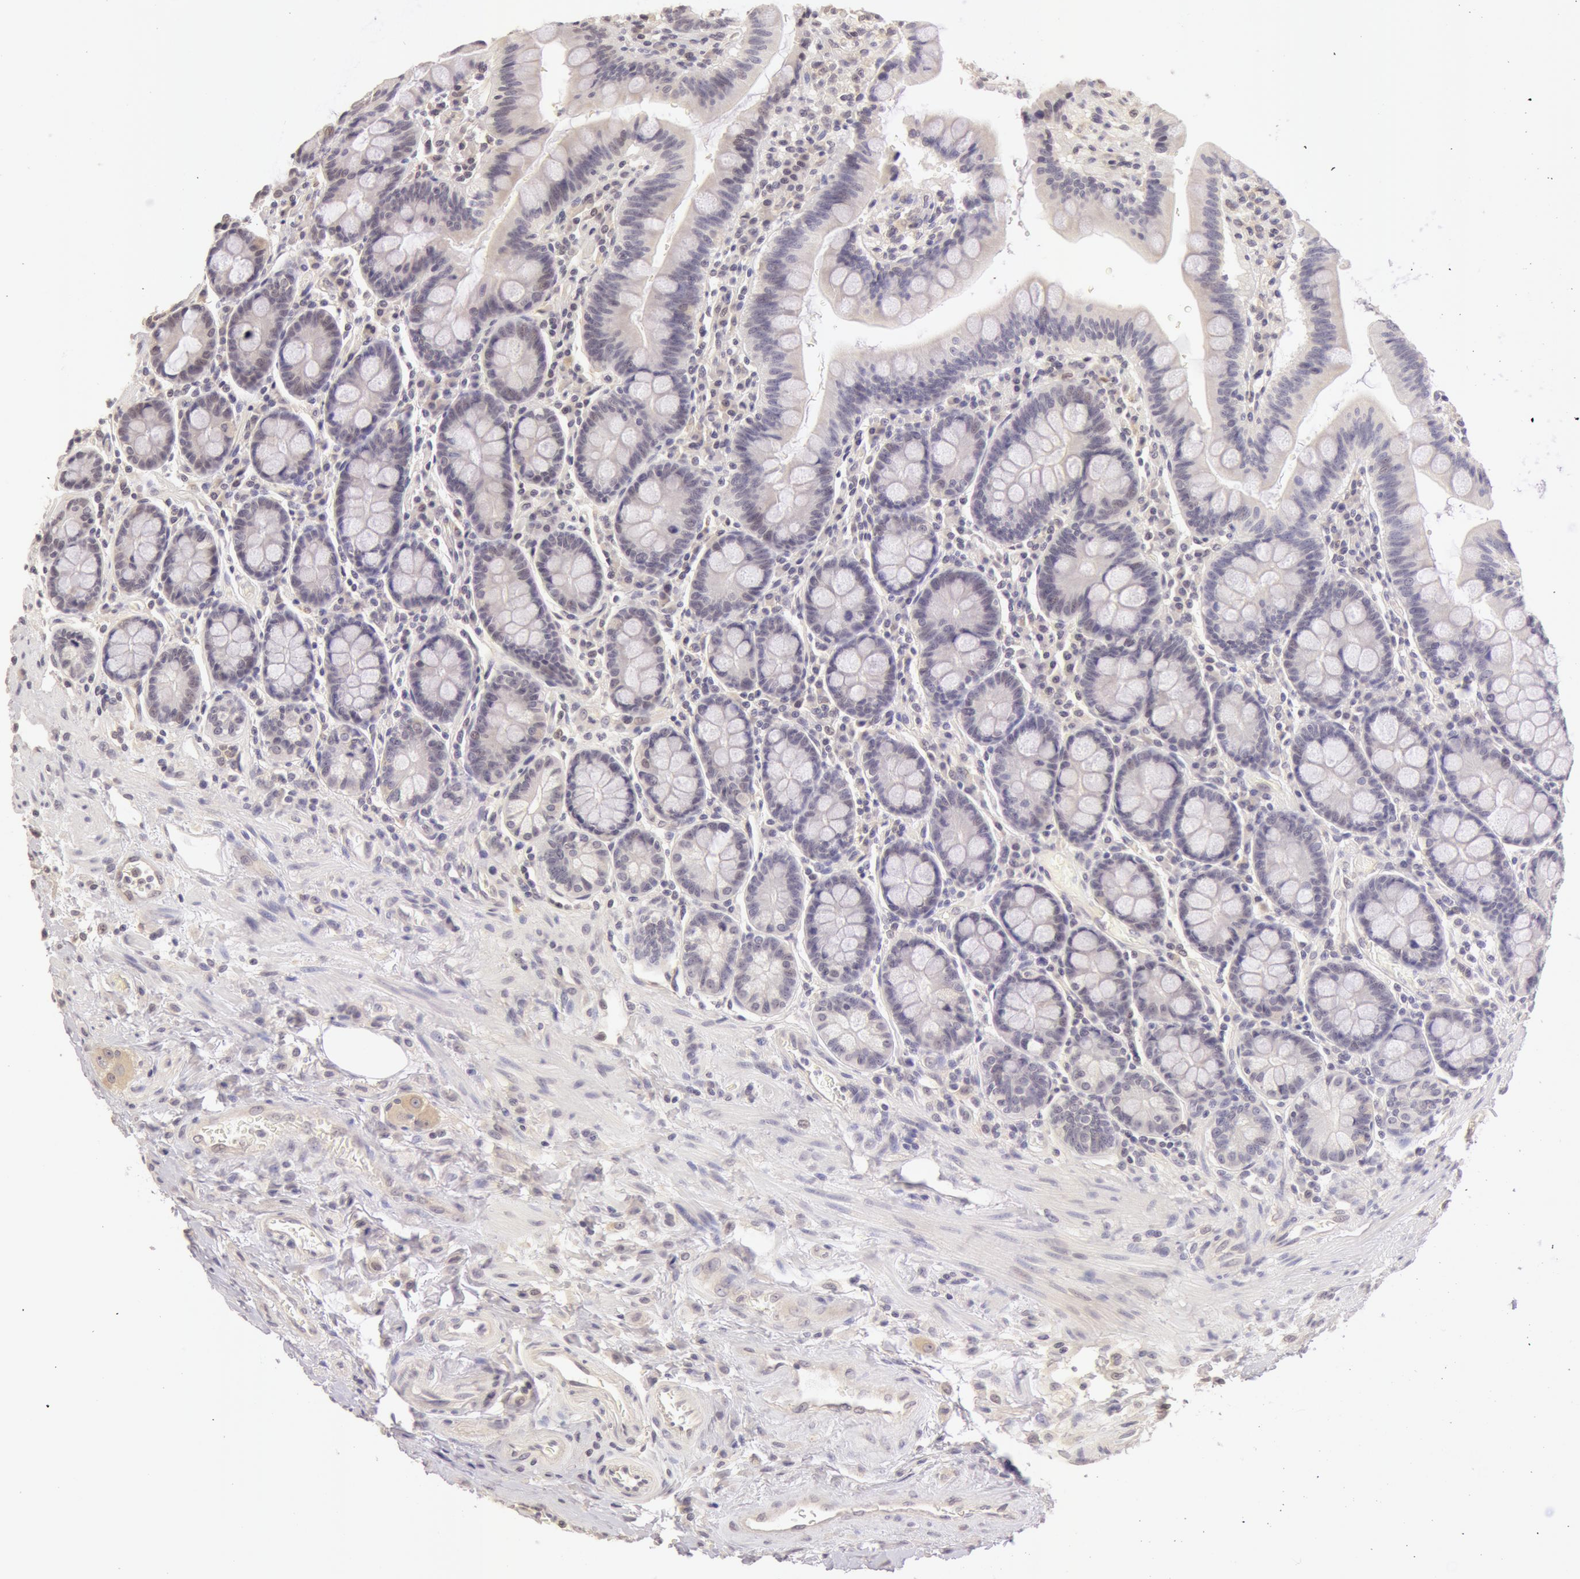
{"staining": {"intensity": "negative", "quantity": "none", "location": "none"}, "tissue": "duodenum", "cell_type": "Glandular cells", "image_type": "normal", "snomed": [{"axis": "morphology", "description": "Normal tissue, NOS"}, {"axis": "topography", "description": "Pancreas"}, {"axis": "topography", "description": "Duodenum"}], "caption": "The image exhibits no staining of glandular cells in unremarkable duodenum.", "gene": "ZNF597", "patient": {"sex": "male", "age": 79}}